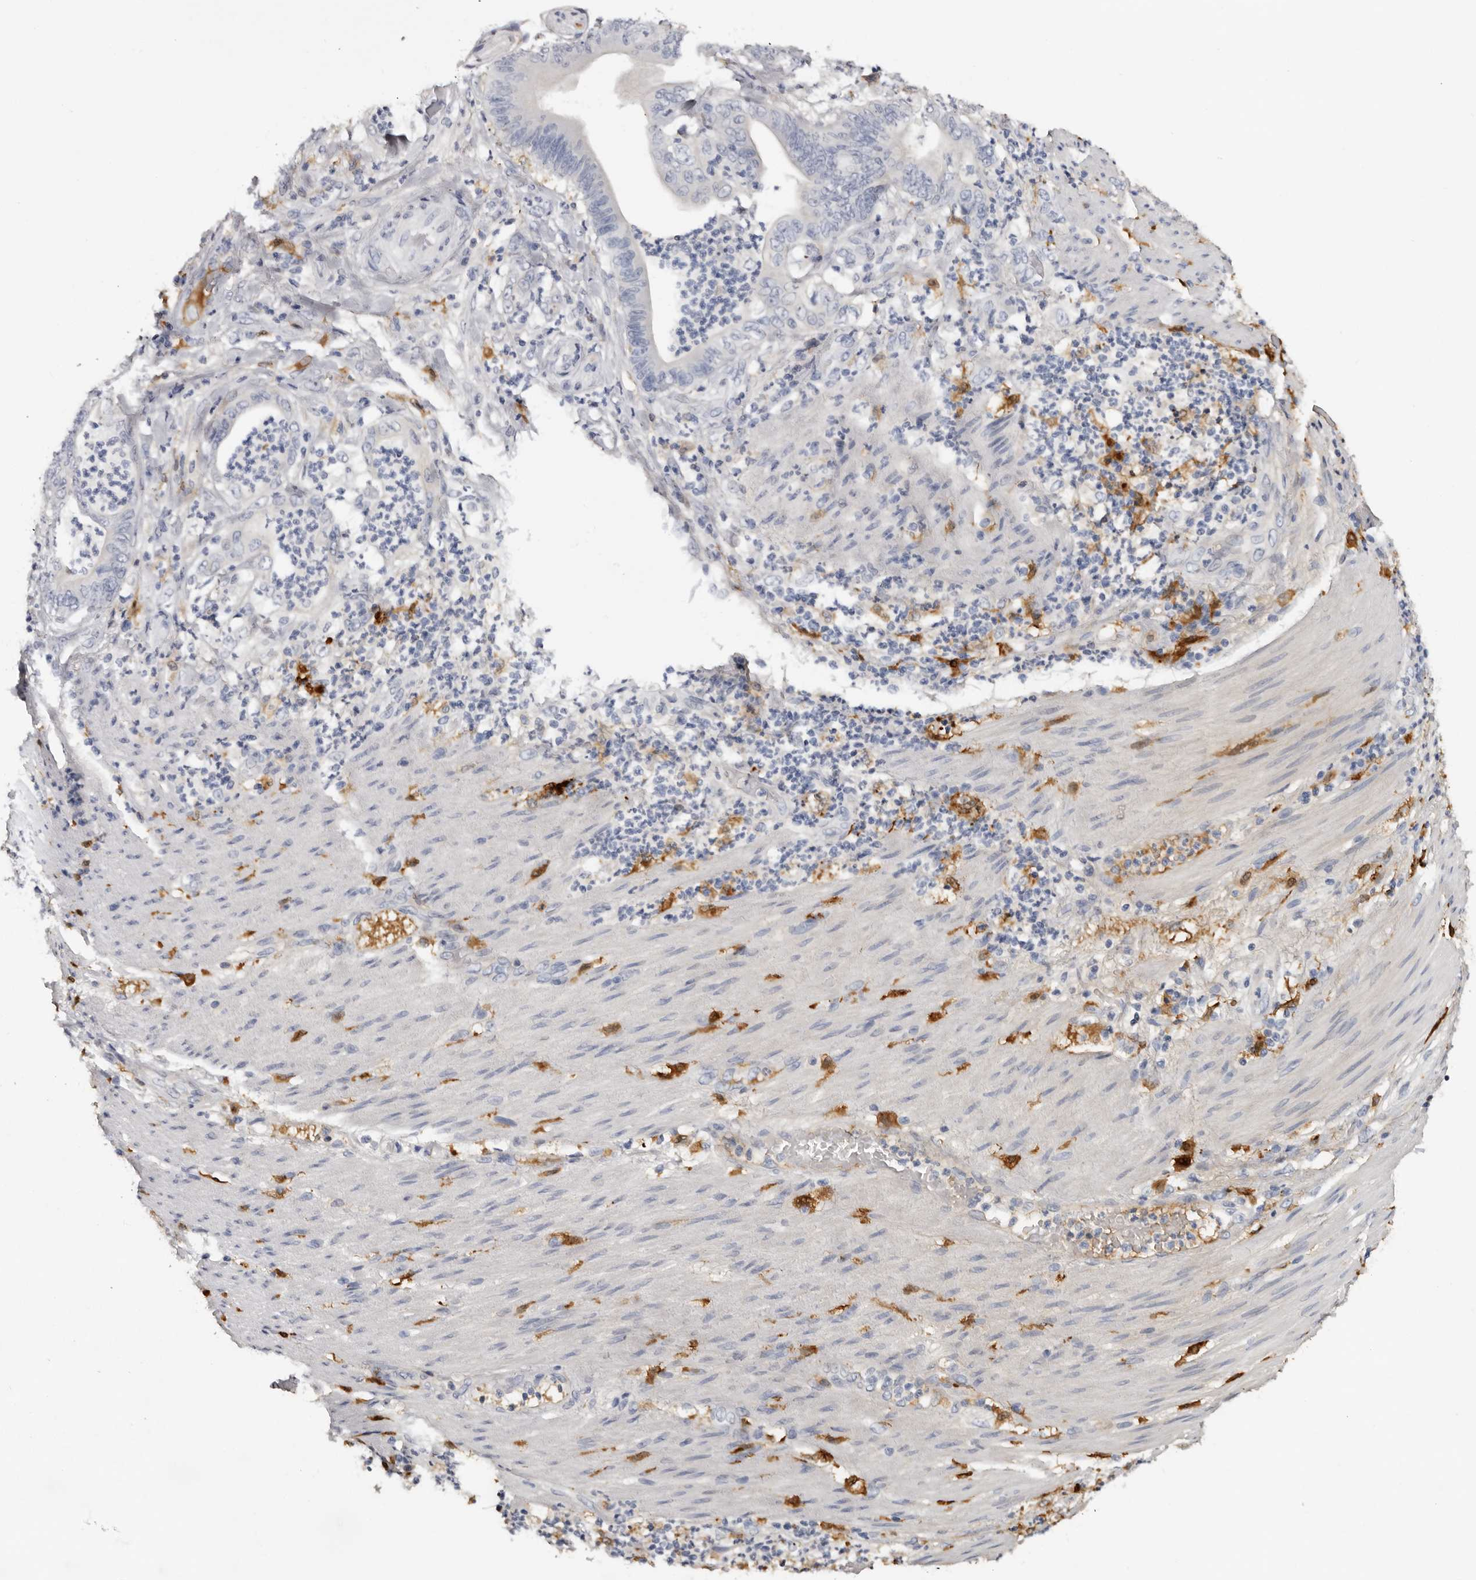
{"staining": {"intensity": "negative", "quantity": "none", "location": "none"}, "tissue": "stomach cancer", "cell_type": "Tumor cells", "image_type": "cancer", "snomed": [{"axis": "morphology", "description": "Adenocarcinoma, NOS"}, {"axis": "topography", "description": "Stomach"}], "caption": "Immunohistochemistry micrograph of stomach adenocarcinoma stained for a protein (brown), which shows no expression in tumor cells.", "gene": "KLHL38", "patient": {"sex": "female", "age": 73}}